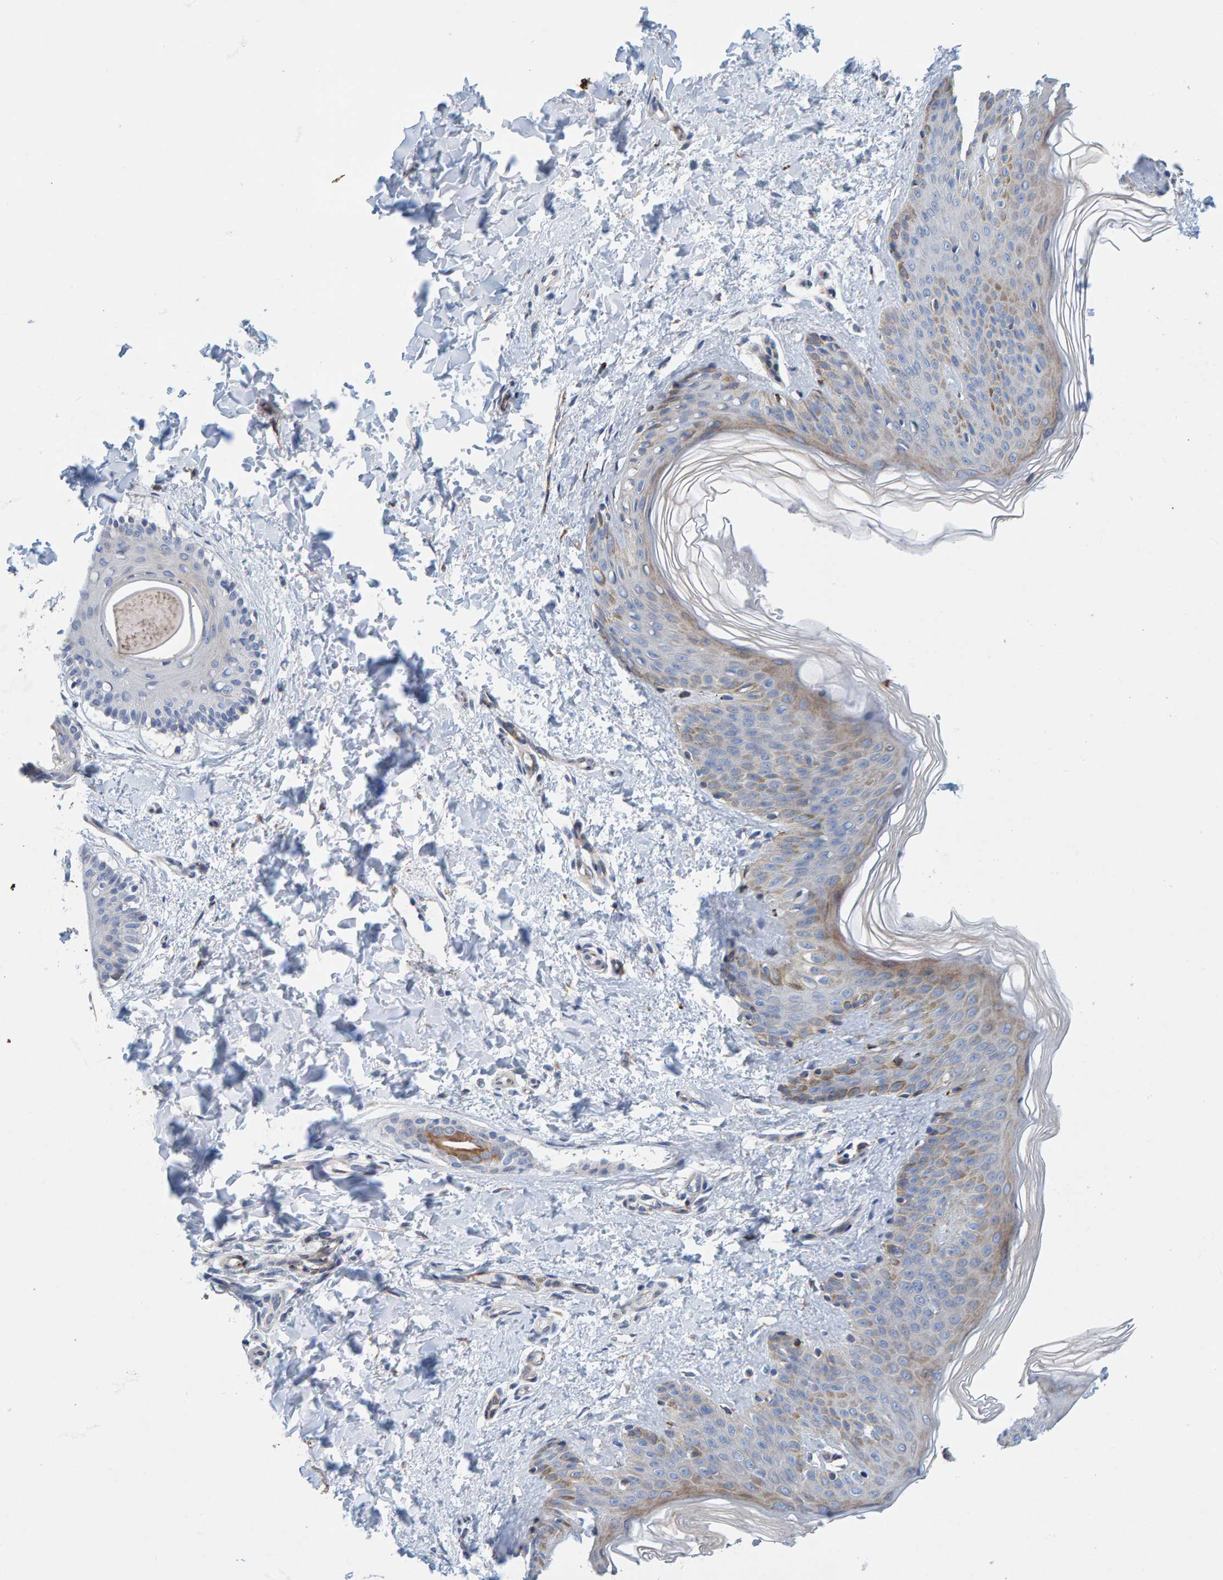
{"staining": {"intensity": "moderate", "quantity": "<25%", "location": "cytoplasmic/membranous"}, "tissue": "skin", "cell_type": "Fibroblasts", "image_type": "normal", "snomed": [{"axis": "morphology", "description": "Normal tissue, NOS"}, {"axis": "morphology", "description": "Neoplasm, benign, NOS"}, {"axis": "topography", "description": "Skin"}, {"axis": "topography", "description": "Soft tissue"}], "caption": "A low amount of moderate cytoplasmic/membranous staining is identified in approximately <25% of fibroblasts in benign skin.", "gene": "MMP16", "patient": {"sex": "male", "age": 26}}